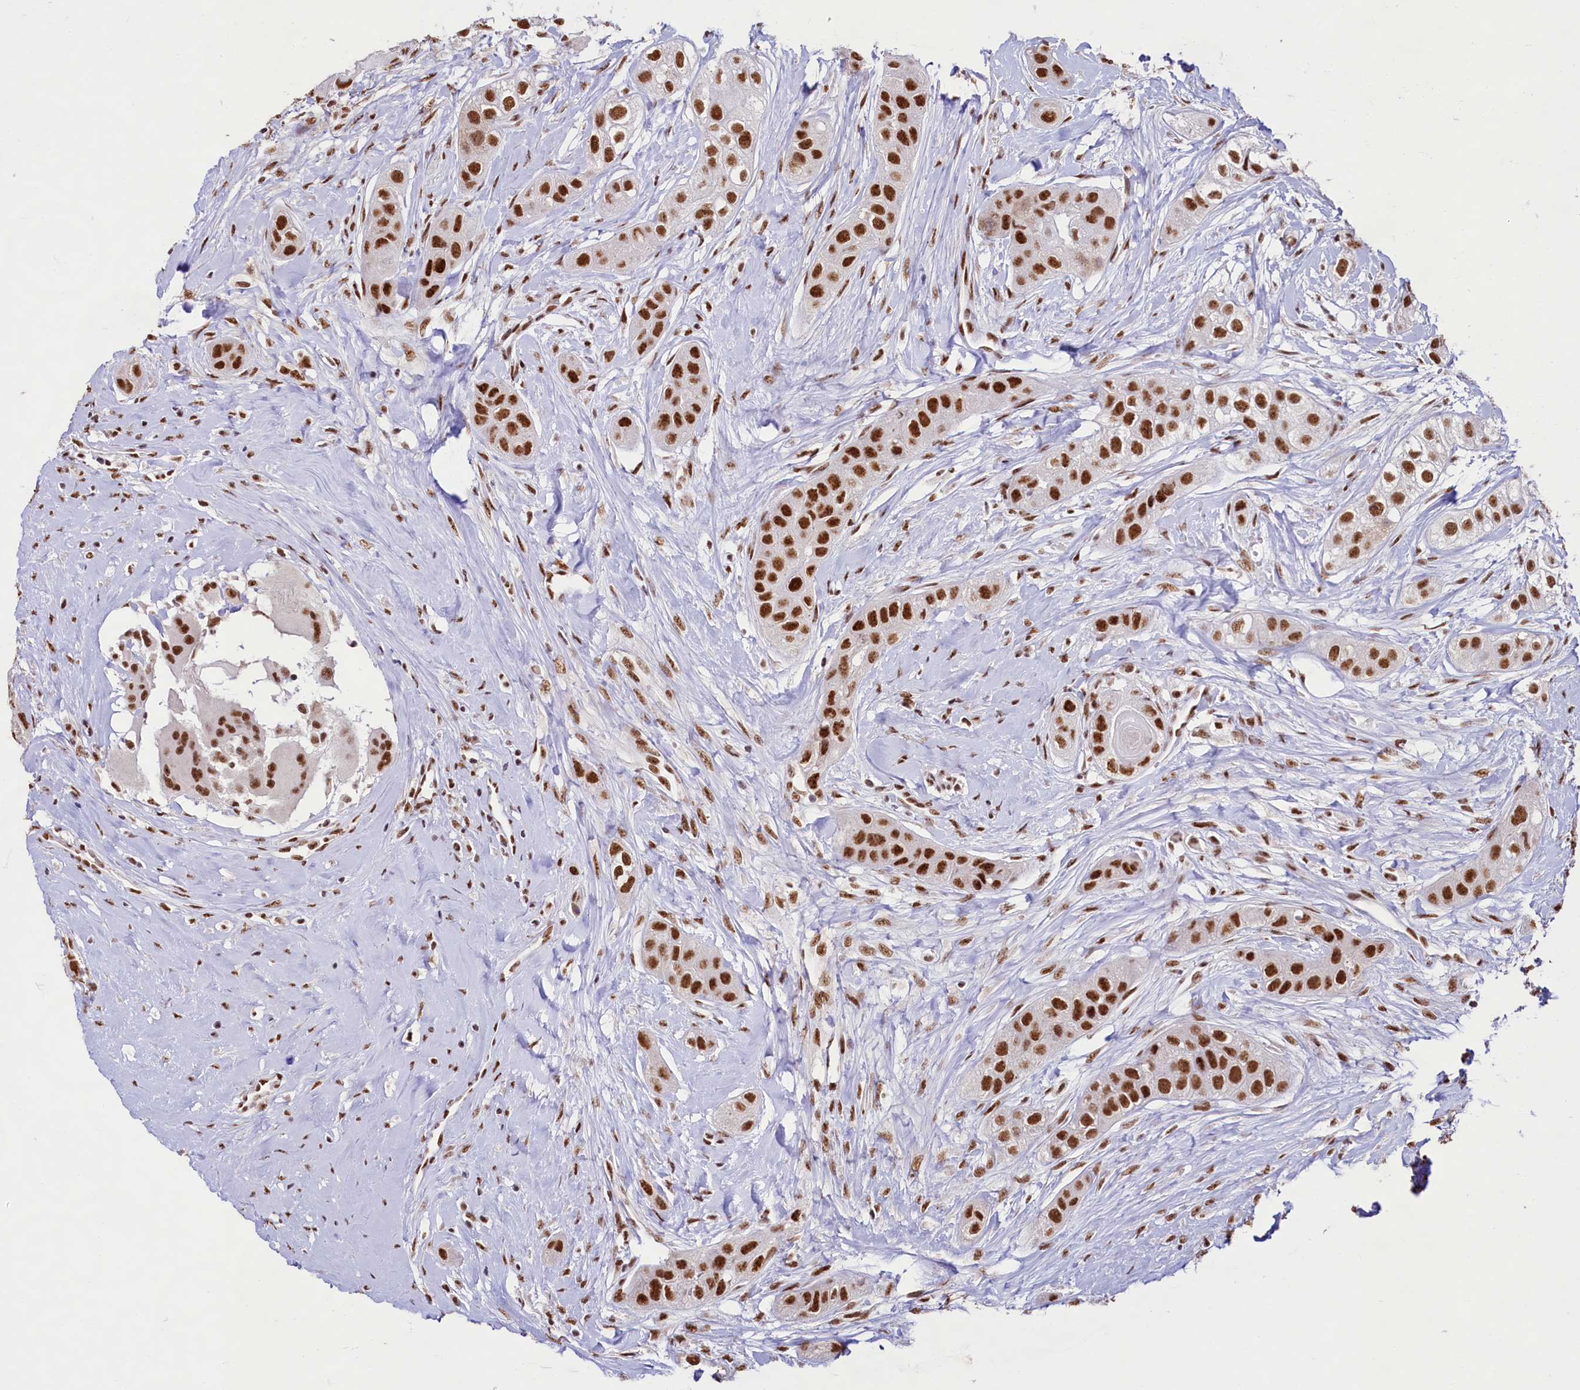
{"staining": {"intensity": "strong", "quantity": ">75%", "location": "nuclear"}, "tissue": "head and neck cancer", "cell_type": "Tumor cells", "image_type": "cancer", "snomed": [{"axis": "morphology", "description": "Normal tissue, NOS"}, {"axis": "morphology", "description": "Squamous cell carcinoma, NOS"}, {"axis": "topography", "description": "Skeletal muscle"}, {"axis": "topography", "description": "Head-Neck"}], "caption": "Brown immunohistochemical staining in head and neck cancer reveals strong nuclear staining in about >75% of tumor cells.", "gene": "HIRA", "patient": {"sex": "male", "age": 51}}